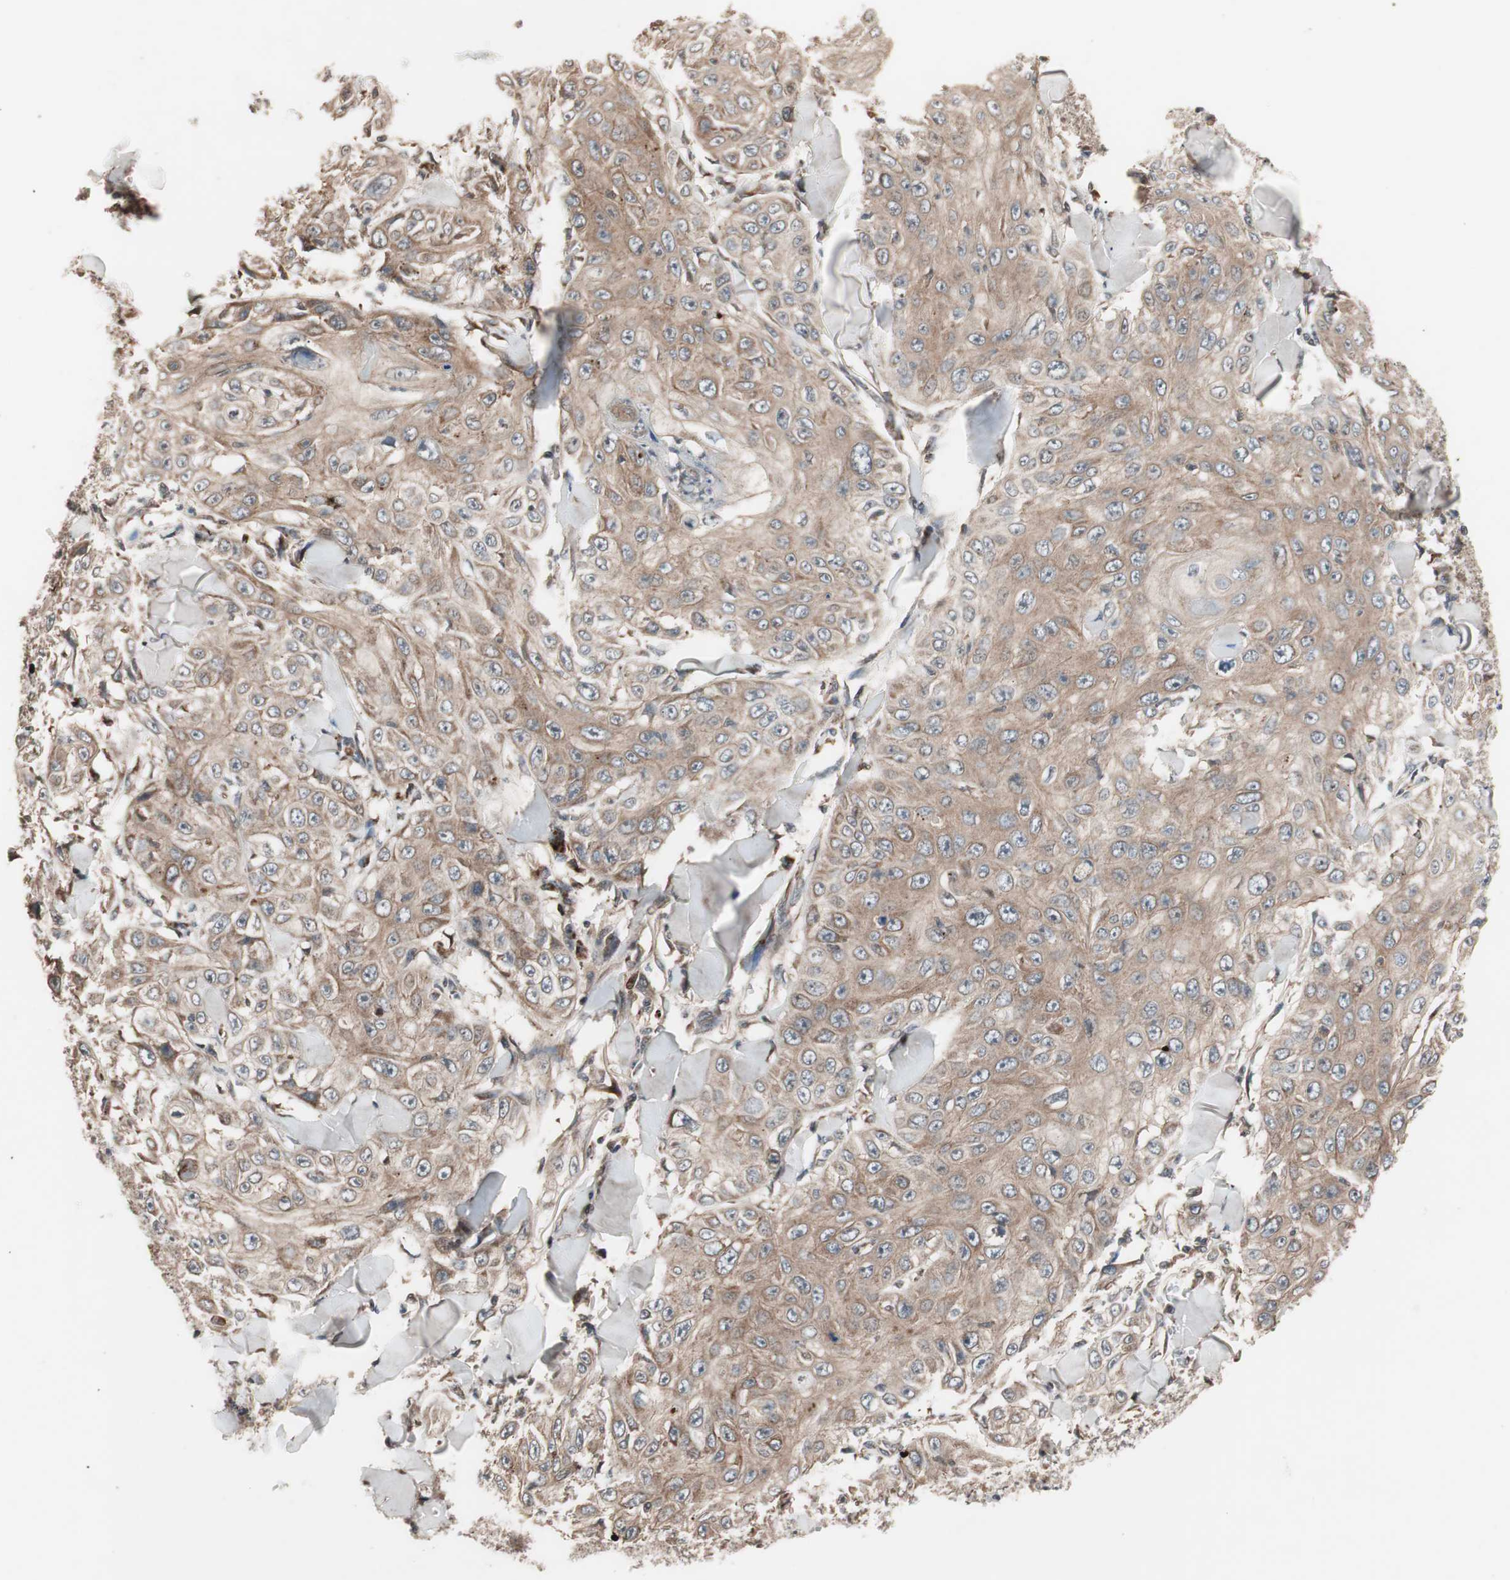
{"staining": {"intensity": "moderate", "quantity": ">75%", "location": "cytoplasmic/membranous"}, "tissue": "skin cancer", "cell_type": "Tumor cells", "image_type": "cancer", "snomed": [{"axis": "morphology", "description": "Squamous cell carcinoma, NOS"}, {"axis": "topography", "description": "Skin"}], "caption": "DAB (3,3'-diaminobenzidine) immunohistochemical staining of skin squamous cell carcinoma reveals moderate cytoplasmic/membranous protein expression in approximately >75% of tumor cells. The staining was performed using DAB (3,3'-diaminobenzidine), with brown indicating positive protein expression. Nuclei are stained blue with hematoxylin.", "gene": "NF2", "patient": {"sex": "male", "age": 86}}